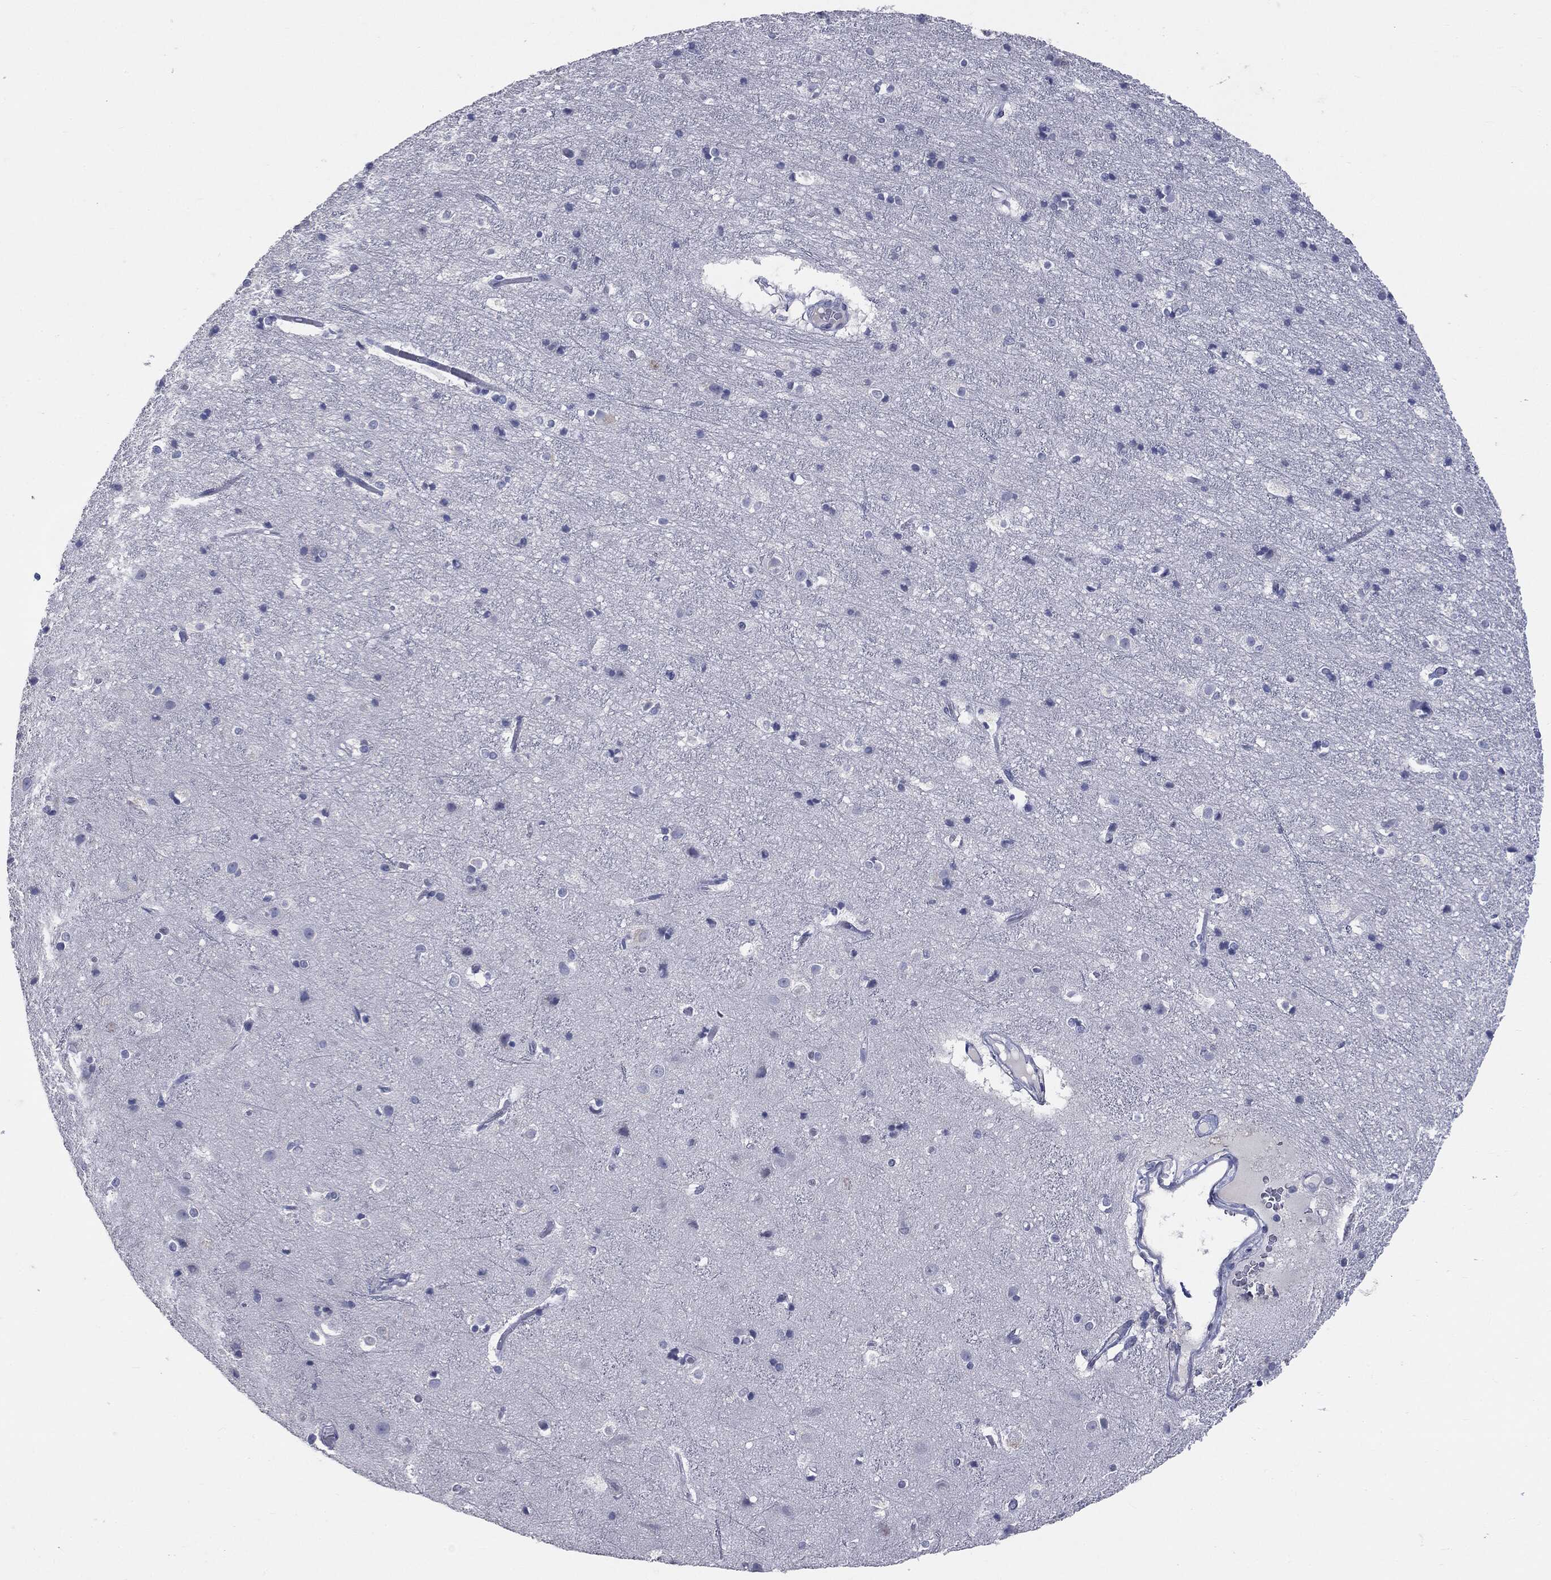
{"staining": {"intensity": "negative", "quantity": "none", "location": "none"}, "tissue": "cerebral cortex", "cell_type": "Endothelial cells", "image_type": "normal", "snomed": [{"axis": "morphology", "description": "Normal tissue, NOS"}, {"axis": "topography", "description": "Cerebral cortex"}], "caption": "Immunohistochemistry of unremarkable human cerebral cortex exhibits no positivity in endothelial cells.", "gene": "TSHB", "patient": {"sex": "female", "age": 52}}